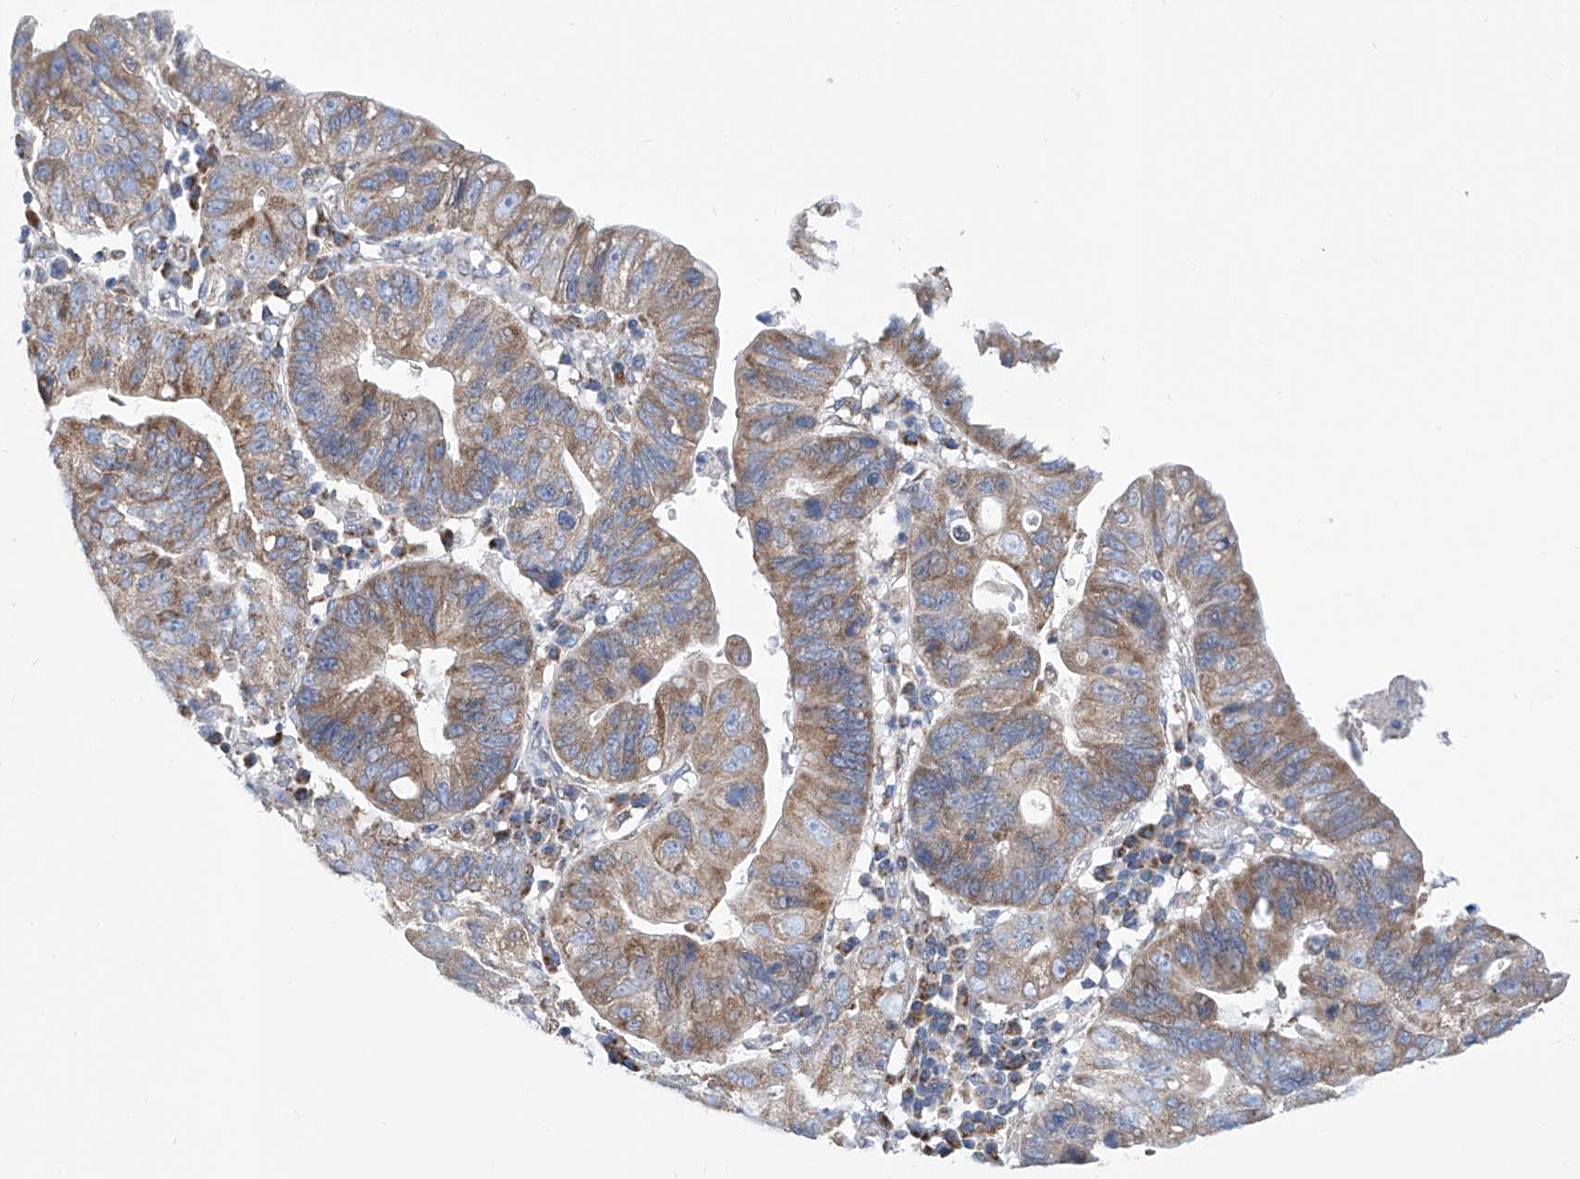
{"staining": {"intensity": "moderate", "quantity": ">75%", "location": "cytoplasmic/membranous"}, "tissue": "stomach cancer", "cell_type": "Tumor cells", "image_type": "cancer", "snomed": [{"axis": "morphology", "description": "Adenocarcinoma, NOS"}, {"axis": "topography", "description": "Stomach"}], "caption": "This is a photomicrograph of immunohistochemistry staining of adenocarcinoma (stomach), which shows moderate staining in the cytoplasmic/membranous of tumor cells.", "gene": "MAD2L1", "patient": {"sex": "male", "age": 59}}